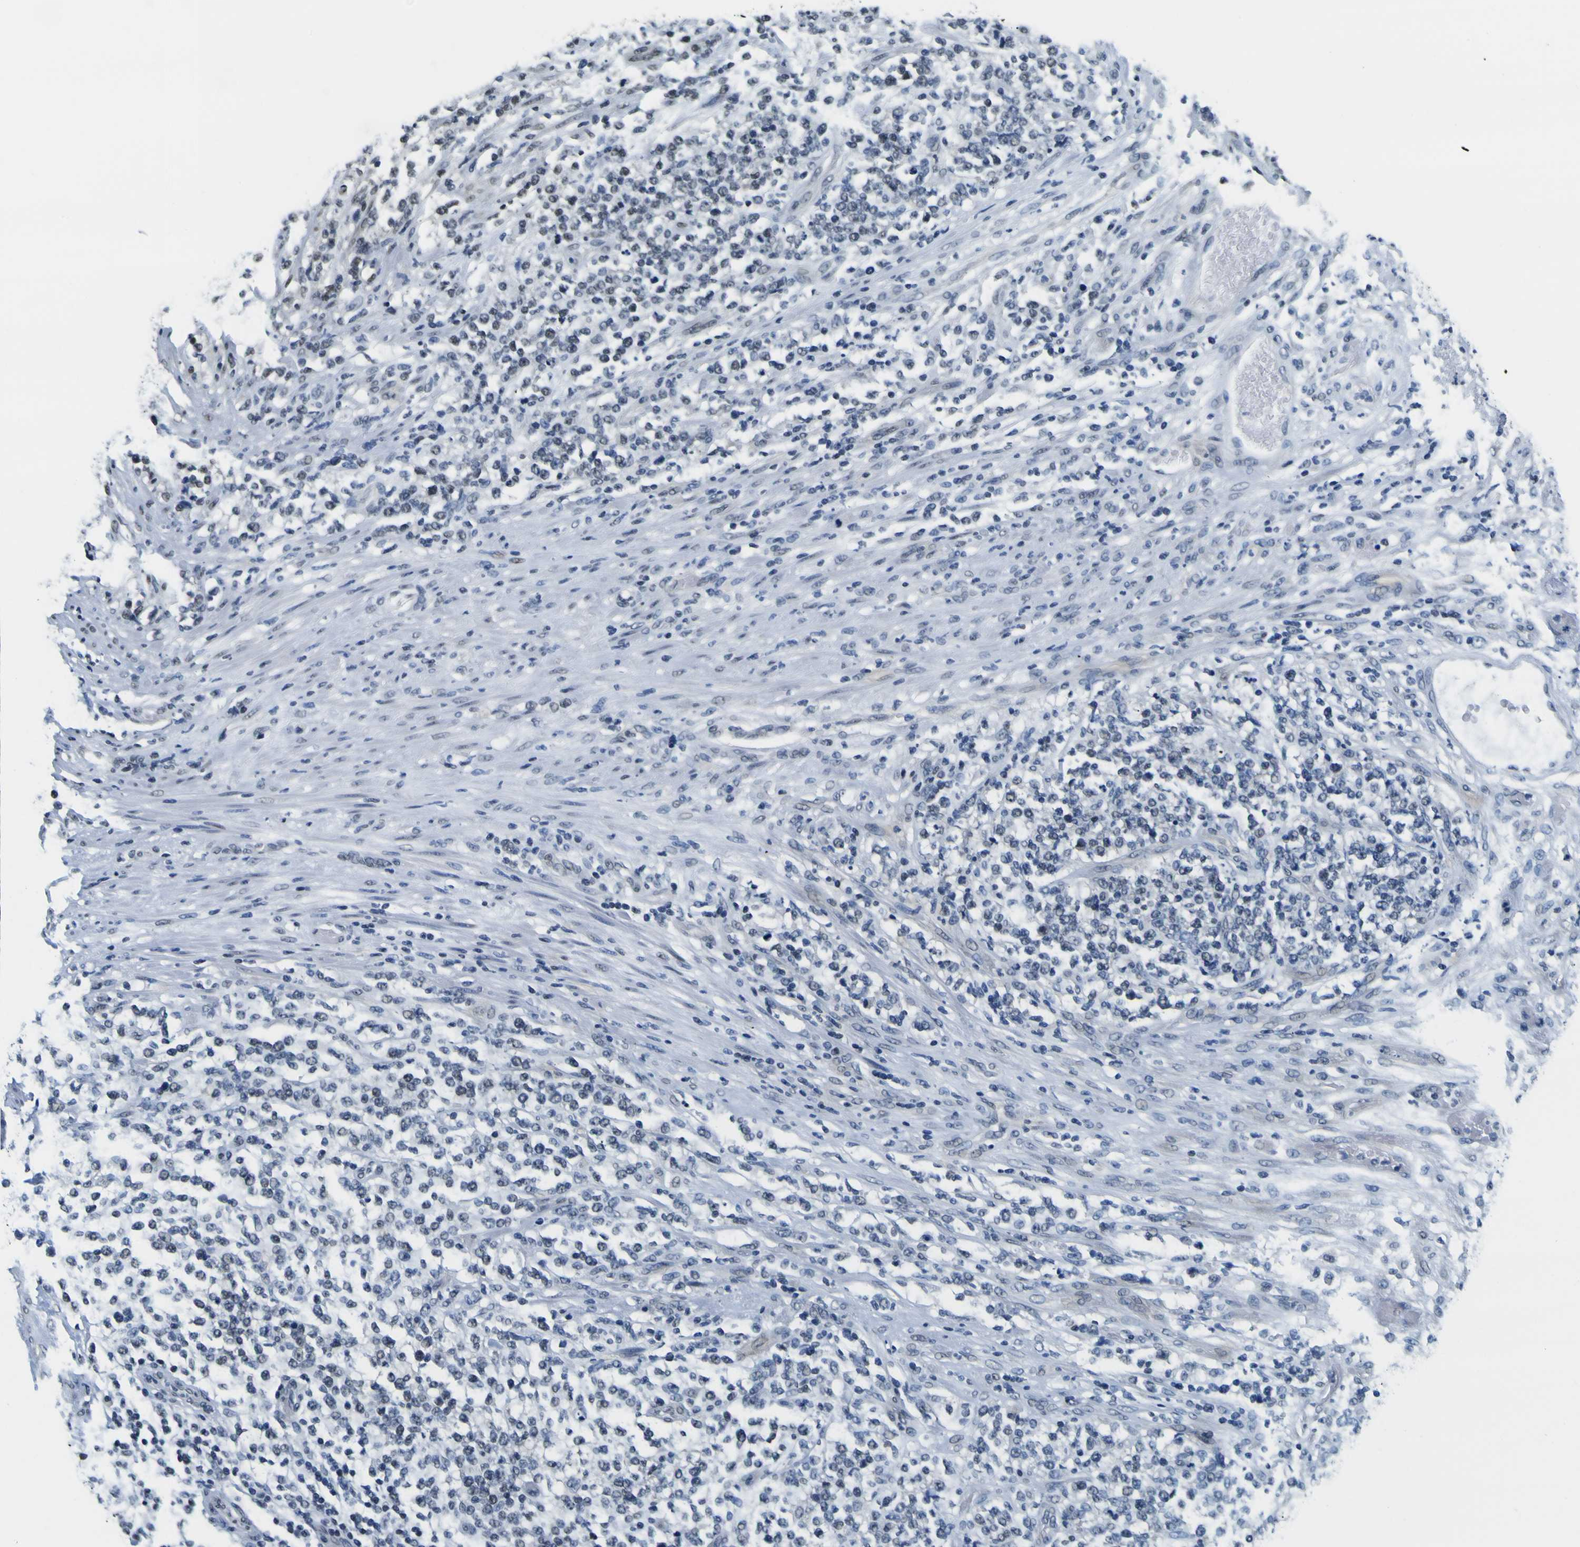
{"staining": {"intensity": "moderate", "quantity": "25%-75%", "location": "nuclear"}, "tissue": "lymphoma", "cell_type": "Tumor cells", "image_type": "cancer", "snomed": [{"axis": "morphology", "description": "Malignant lymphoma, non-Hodgkin's type, High grade"}, {"axis": "topography", "description": "Soft tissue"}], "caption": "About 25%-75% of tumor cells in lymphoma exhibit moderate nuclear protein positivity as visualized by brown immunohistochemical staining.", "gene": "SP1", "patient": {"sex": "male", "age": 18}}